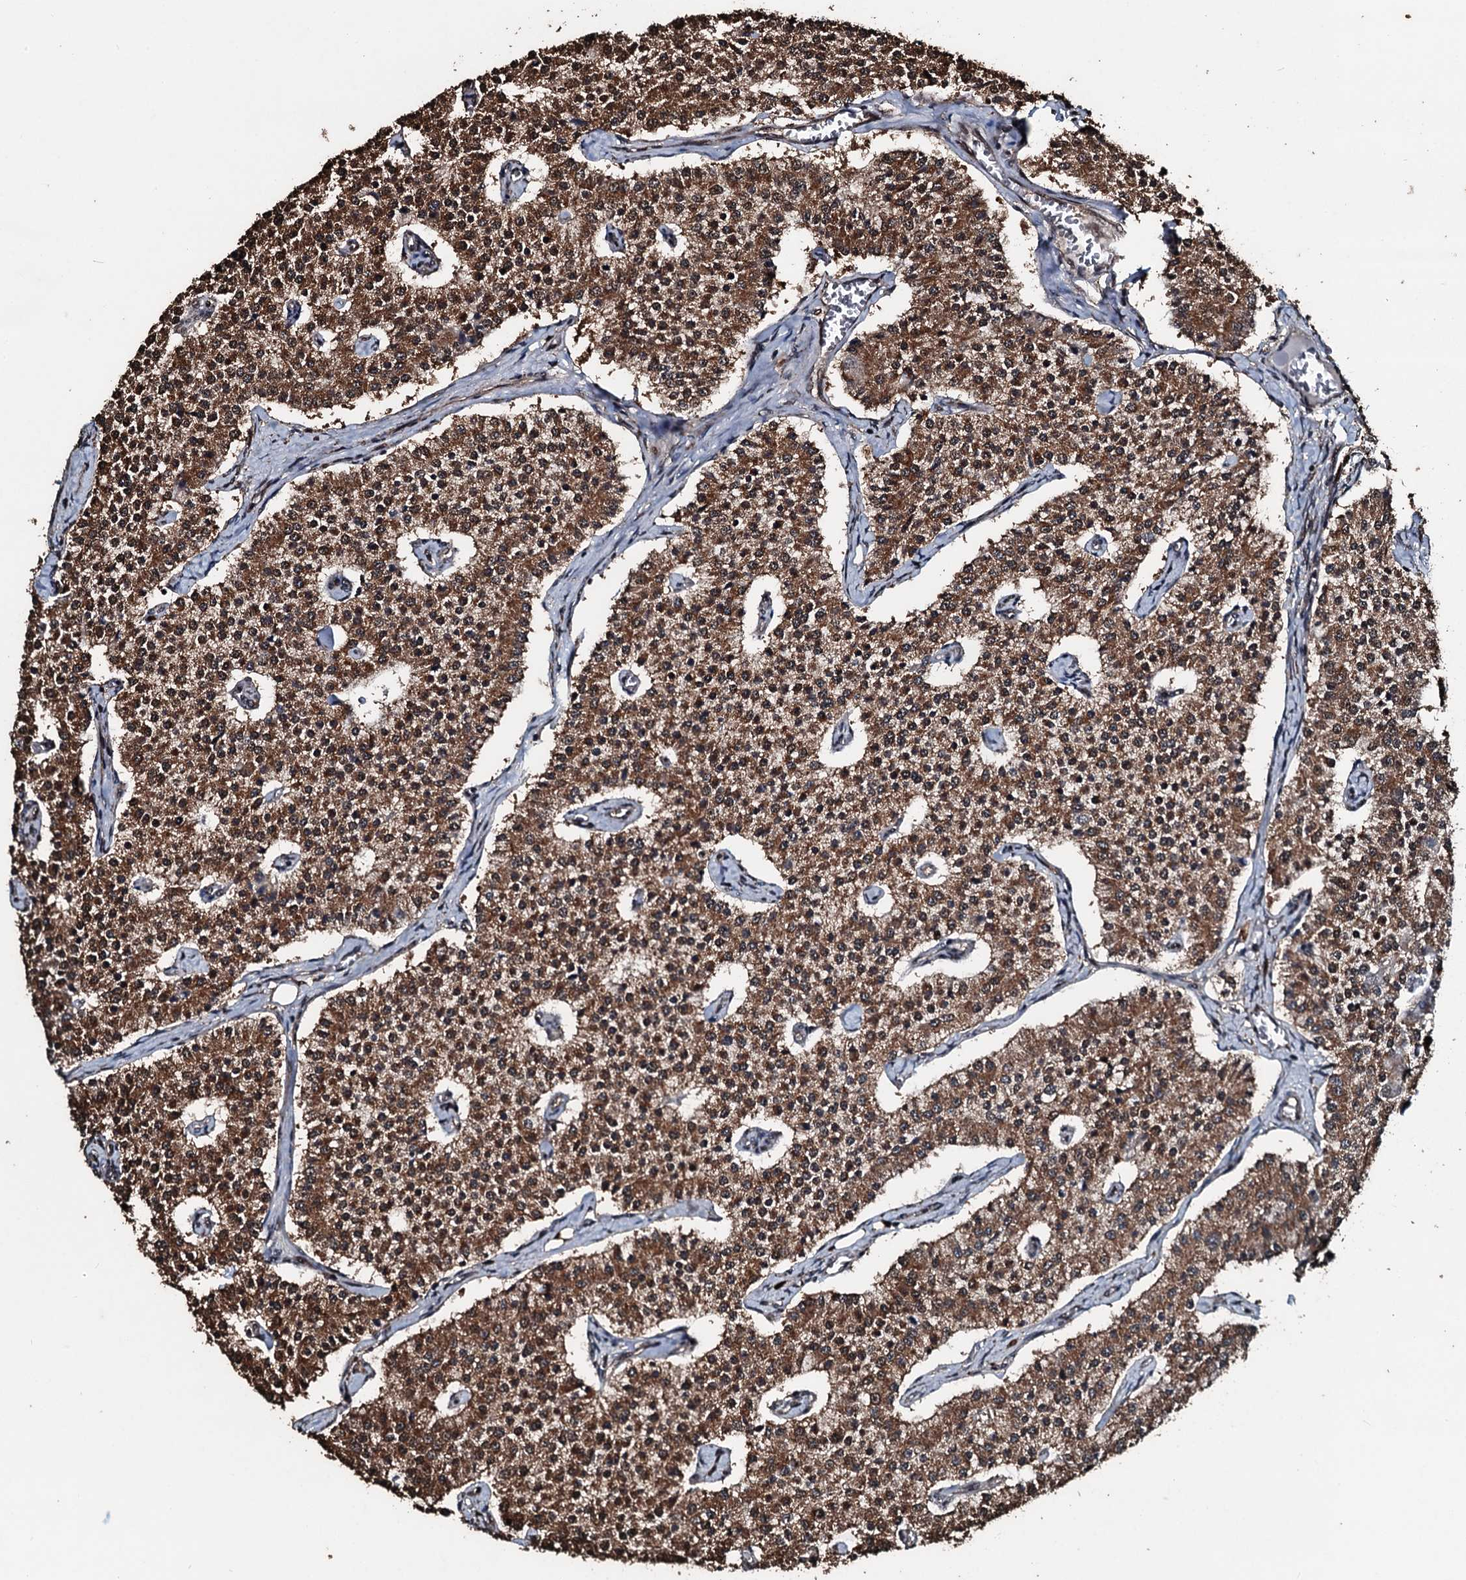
{"staining": {"intensity": "strong", "quantity": ">75%", "location": "cytoplasmic/membranous"}, "tissue": "carcinoid", "cell_type": "Tumor cells", "image_type": "cancer", "snomed": [{"axis": "morphology", "description": "Carcinoid, malignant, NOS"}, {"axis": "topography", "description": "Colon"}], "caption": "Carcinoid (malignant) tissue shows strong cytoplasmic/membranous positivity in approximately >75% of tumor cells (Brightfield microscopy of DAB IHC at high magnification).", "gene": "FAAP24", "patient": {"sex": "female", "age": 52}}